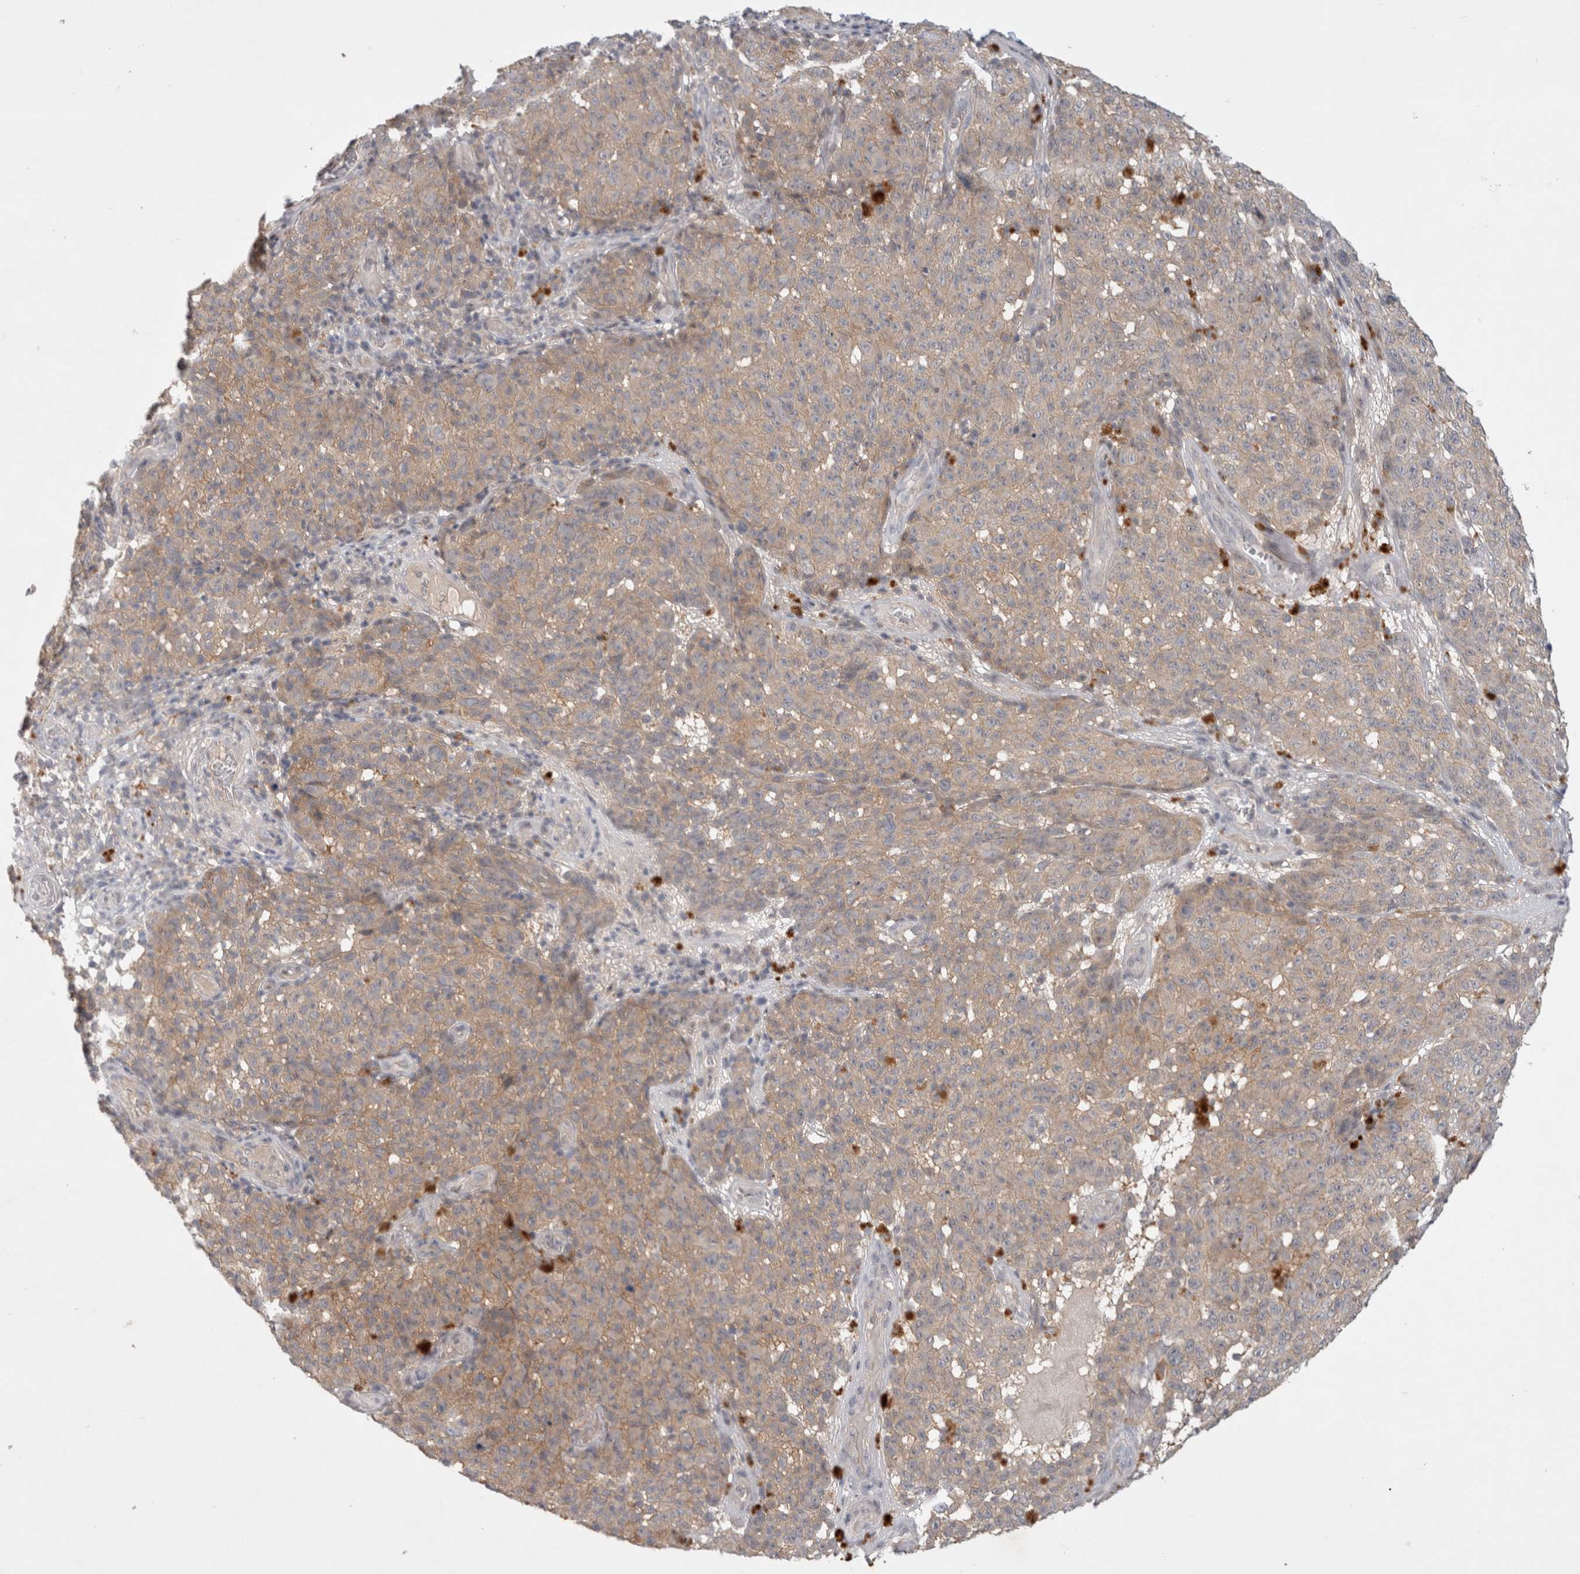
{"staining": {"intensity": "weak", "quantity": ">75%", "location": "cytoplasmic/membranous"}, "tissue": "melanoma", "cell_type": "Tumor cells", "image_type": "cancer", "snomed": [{"axis": "morphology", "description": "Malignant melanoma, NOS"}, {"axis": "topography", "description": "Skin"}], "caption": "Approximately >75% of tumor cells in malignant melanoma demonstrate weak cytoplasmic/membranous protein staining as visualized by brown immunohistochemical staining.", "gene": "CERS3", "patient": {"sex": "female", "age": 82}}